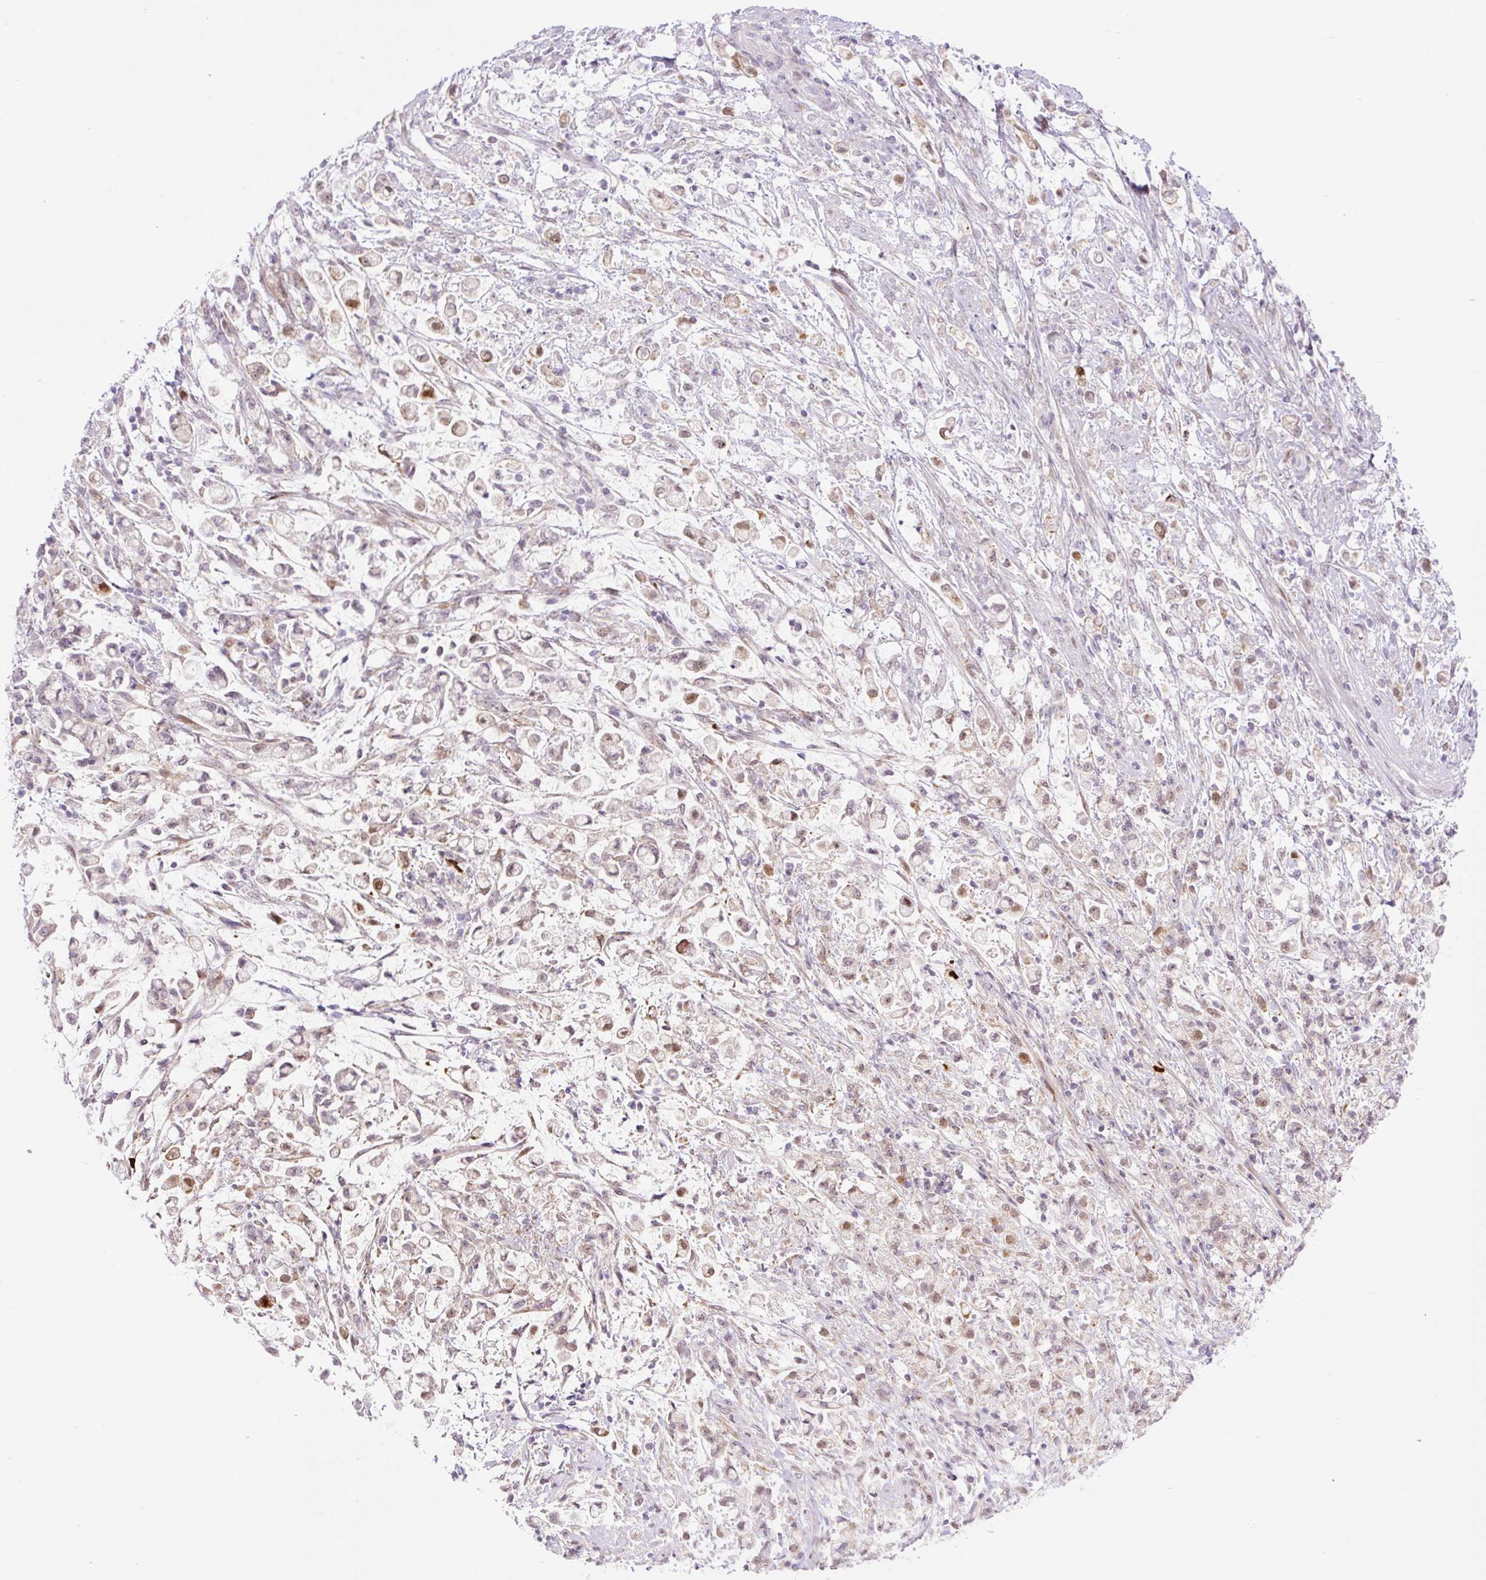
{"staining": {"intensity": "moderate", "quantity": "<25%", "location": "nuclear"}, "tissue": "stomach cancer", "cell_type": "Tumor cells", "image_type": "cancer", "snomed": [{"axis": "morphology", "description": "Adenocarcinoma, NOS"}, {"axis": "topography", "description": "Stomach"}], "caption": "An immunohistochemistry (IHC) histopathology image of neoplastic tissue is shown. Protein staining in brown shows moderate nuclear positivity in stomach adenocarcinoma within tumor cells. (DAB IHC with brightfield microscopy, high magnification).", "gene": "ZFP41", "patient": {"sex": "female", "age": 60}}